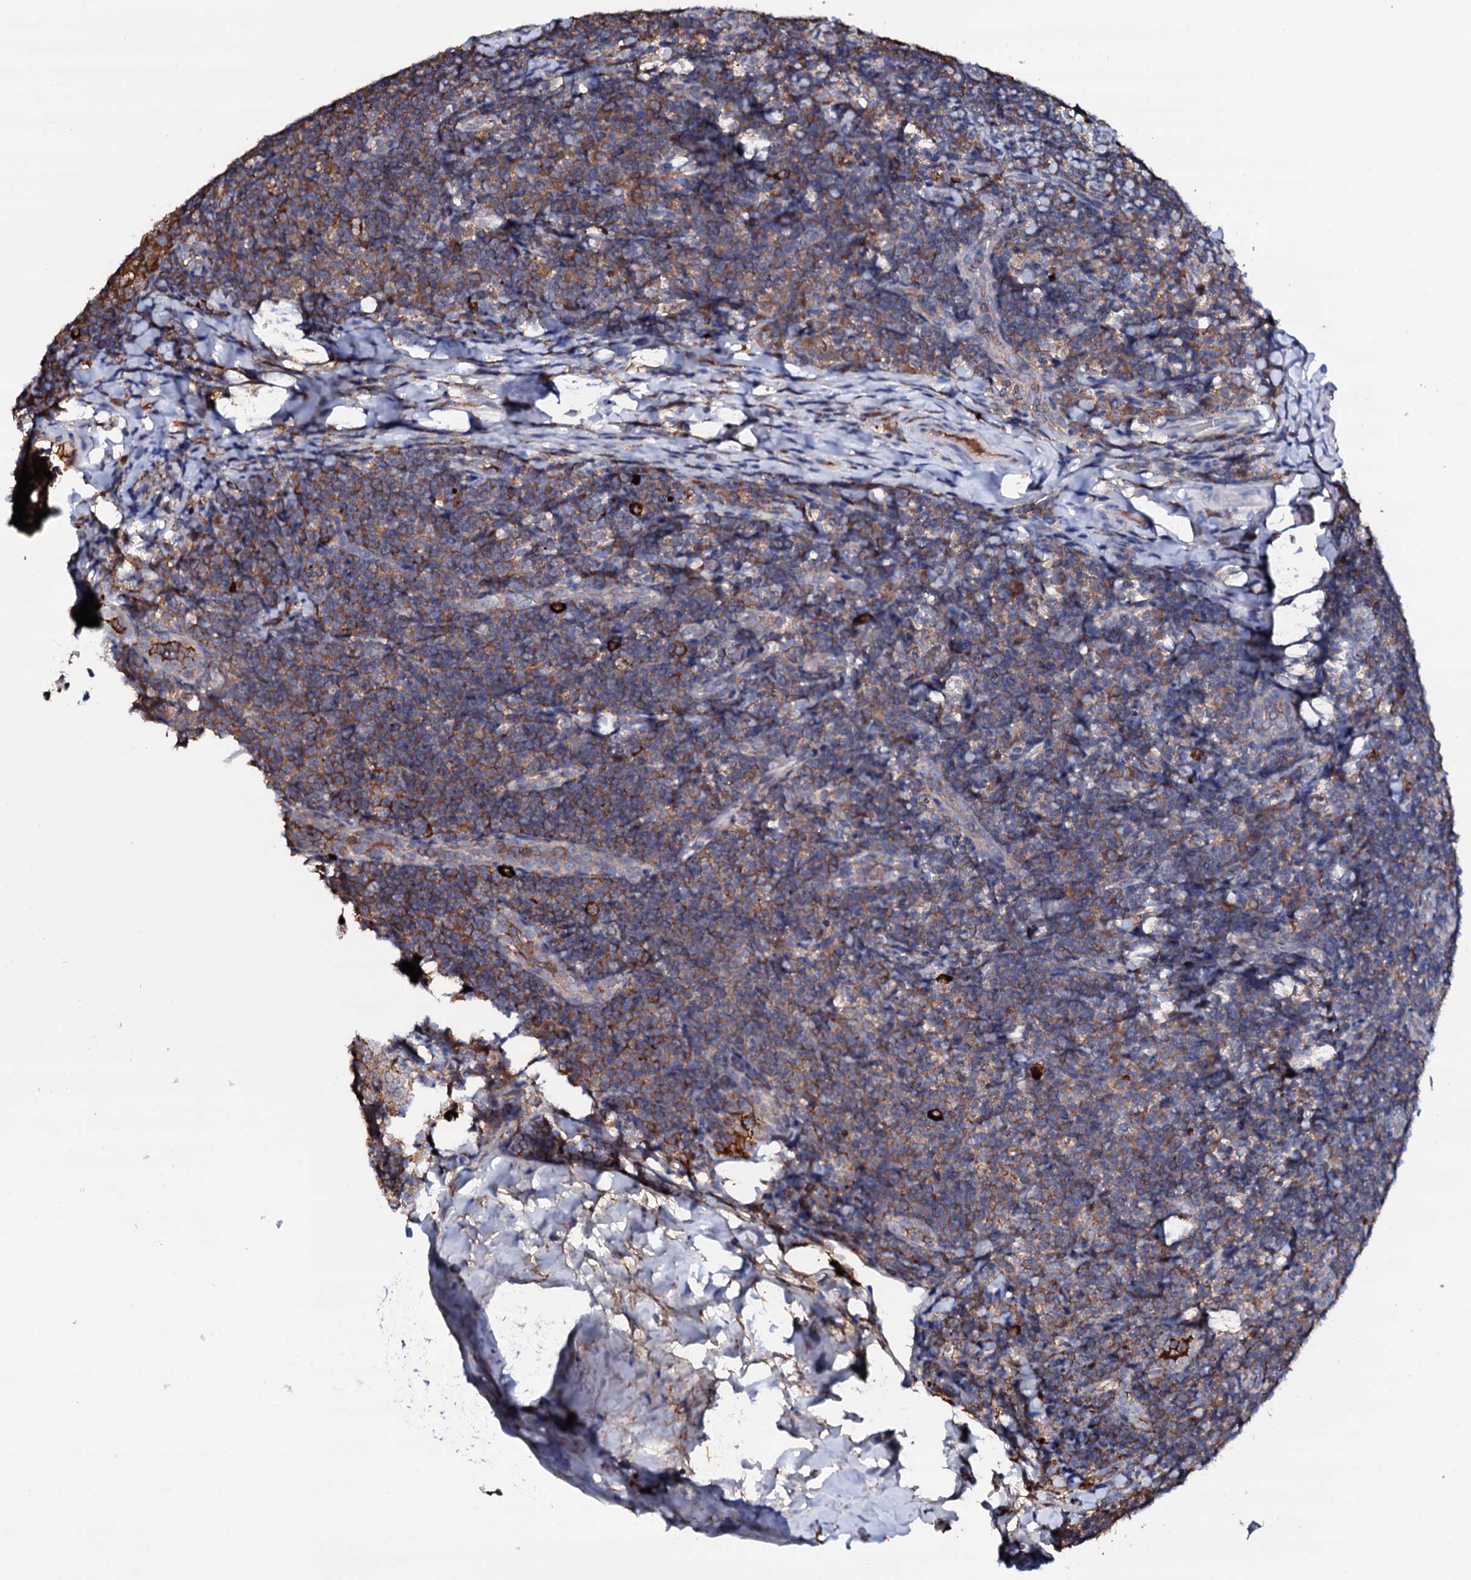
{"staining": {"intensity": "strong", "quantity": "<25%", "location": "cytoplasmic/membranous"}, "tissue": "tonsil", "cell_type": "Germinal center cells", "image_type": "normal", "snomed": [{"axis": "morphology", "description": "Normal tissue, NOS"}, {"axis": "topography", "description": "Tonsil"}], "caption": "Brown immunohistochemical staining in normal human tonsil shows strong cytoplasmic/membranous staining in about <25% of germinal center cells.", "gene": "TCAF2C", "patient": {"sex": "male", "age": 17}}